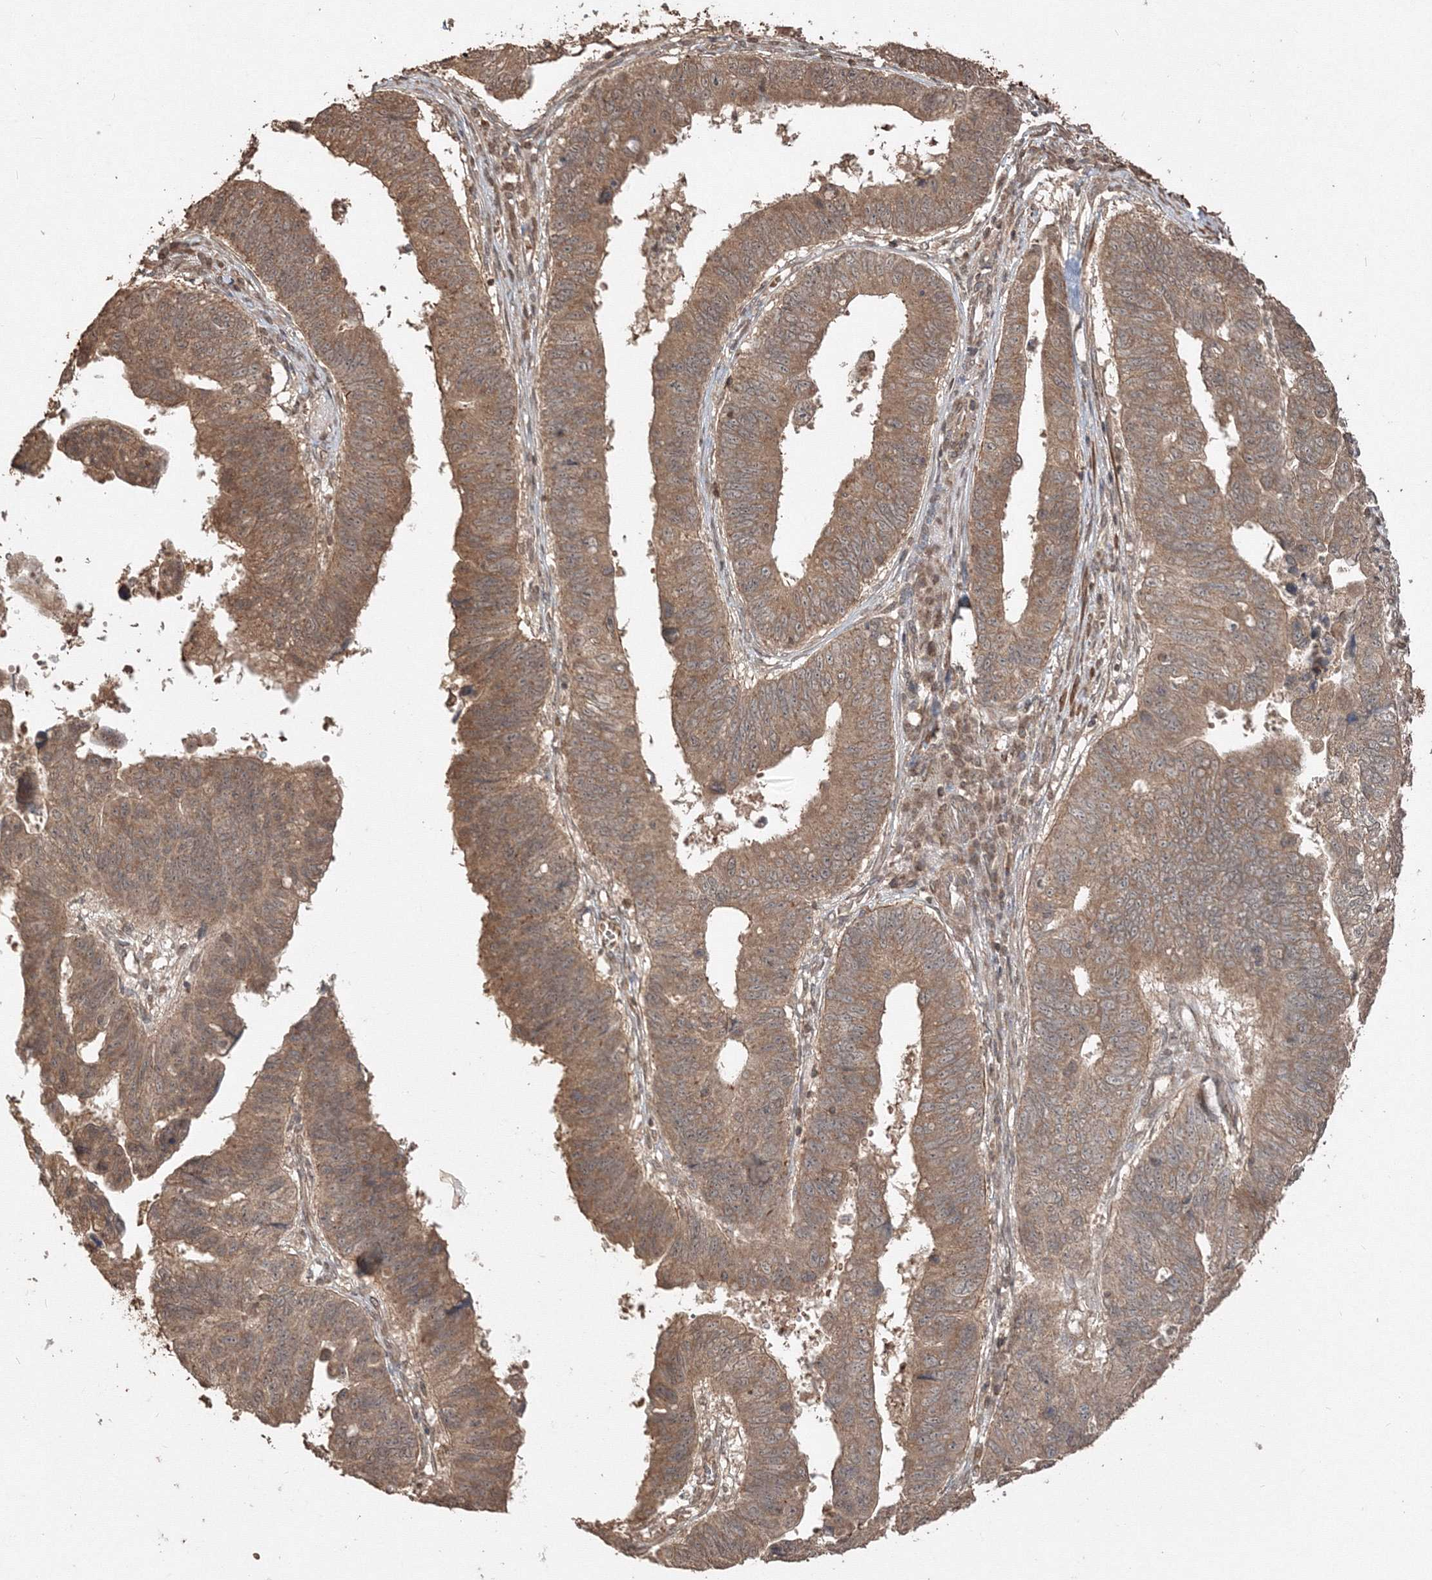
{"staining": {"intensity": "moderate", "quantity": ">75%", "location": "cytoplasmic/membranous"}, "tissue": "stomach cancer", "cell_type": "Tumor cells", "image_type": "cancer", "snomed": [{"axis": "morphology", "description": "Adenocarcinoma, NOS"}, {"axis": "topography", "description": "Stomach"}], "caption": "There is medium levels of moderate cytoplasmic/membranous expression in tumor cells of stomach adenocarcinoma, as demonstrated by immunohistochemical staining (brown color).", "gene": "CCDC122", "patient": {"sex": "male", "age": 59}}